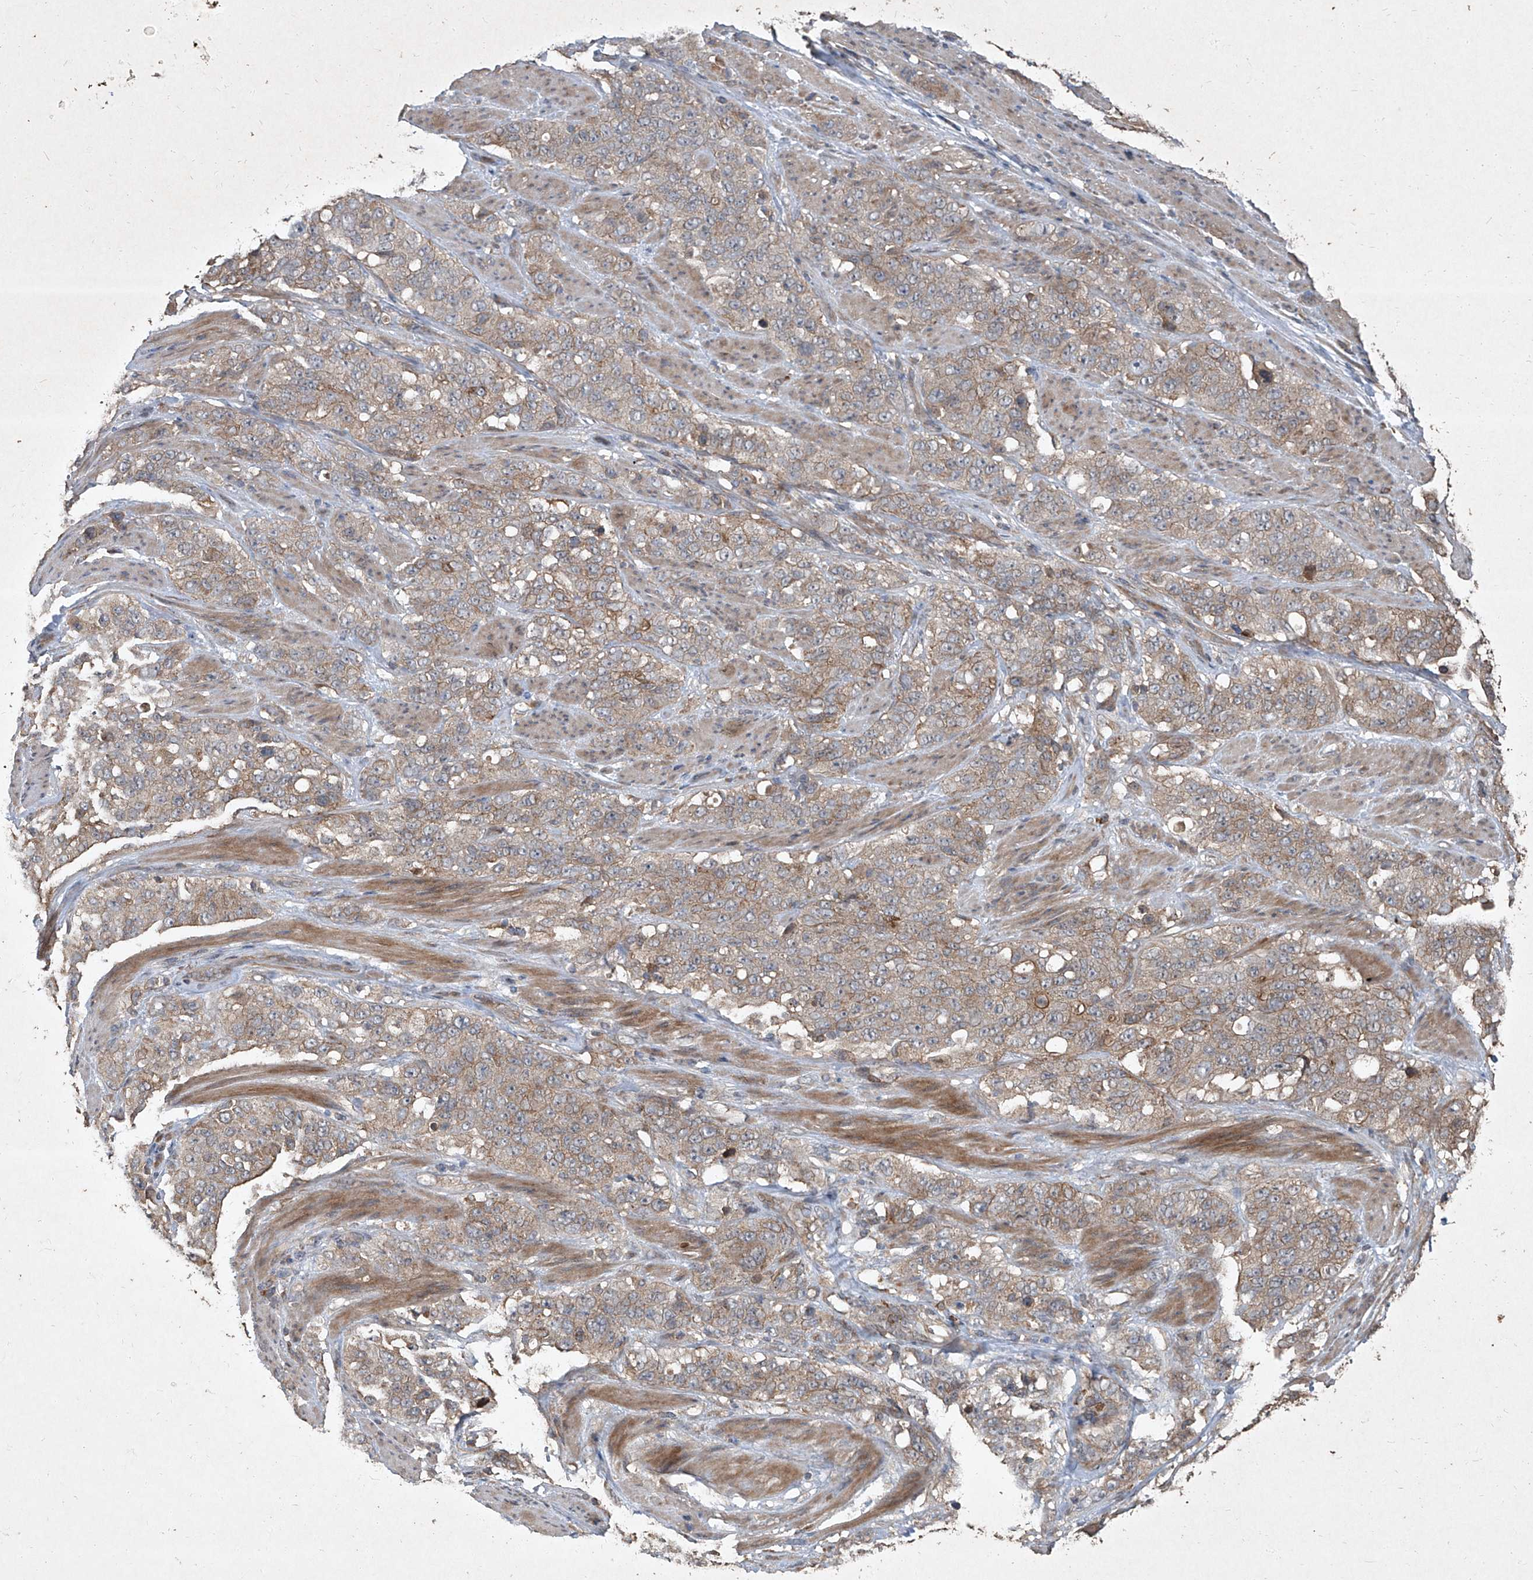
{"staining": {"intensity": "moderate", "quantity": "25%-75%", "location": "cytoplasmic/membranous"}, "tissue": "stomach cancer", "cell_type": "Tumor cells", "image_type": "cancer", "snomed": [{"axis": "morphology", "description": "Adenocarcinoma, NOS"}, {"axis": "topography", "description": "Stomach"}], "caption": "A brown stain labels moderate cytoplasmic/membranous expression of a protein in human stomach adenocarcinoma tumor cells. The staining was performed using DAB to visualize the protein expression in brown, while the nuclei were stained in blue with hematoxylin (Magnification: 20x).", "gene": "CCN1", "patient": {"sex": "male", "age": 48}}